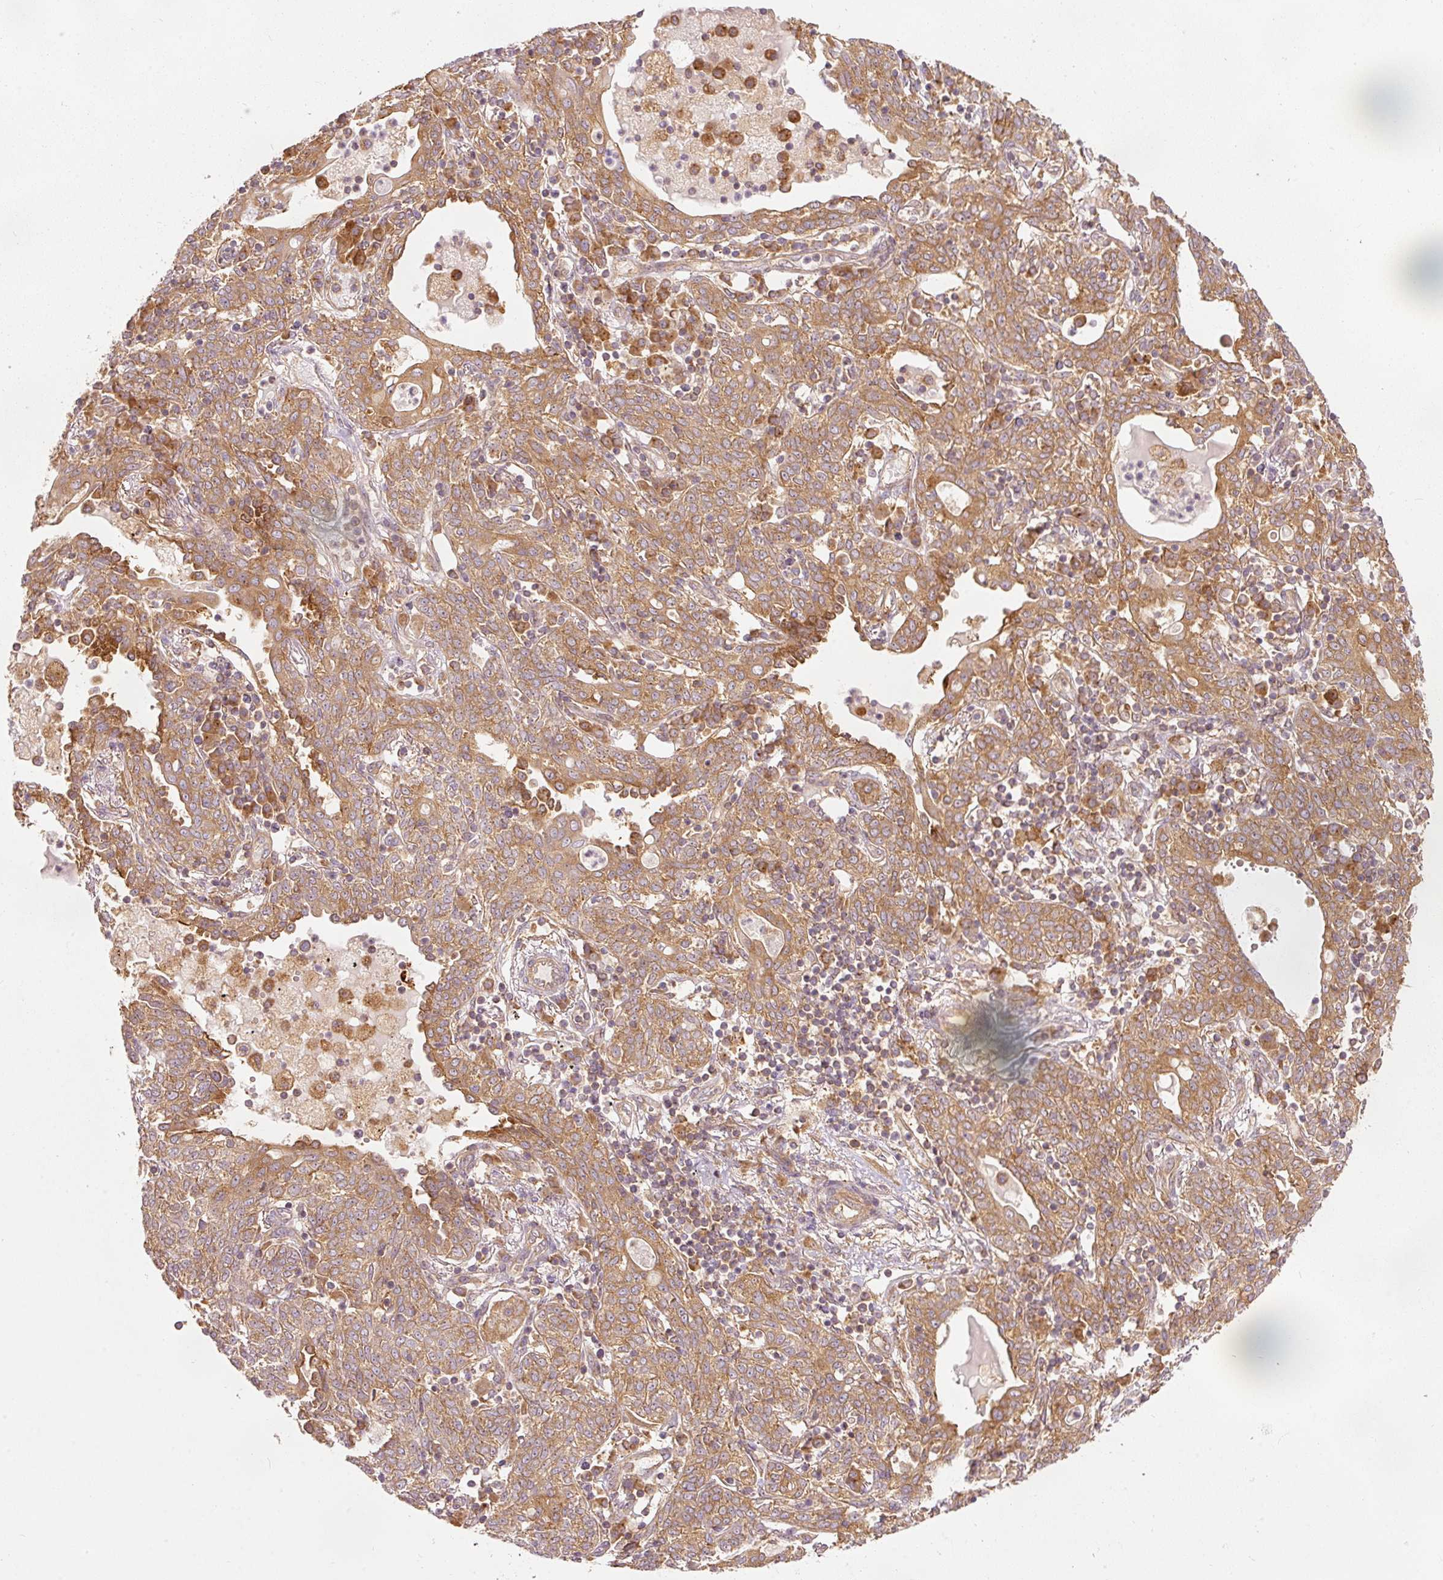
{"staining": {"intensity": "moderate", "quantity": ">75%", "location": "cytoplasmic/membranous"}, "tissue": "lung cancer", "cell_type": "Tumor cells", "image_type": "cancer", "snomed": [{"axis": "morphology", "description": "Squamous cell carcinoma, NOS"}, {"axis": "topography", "description": "Lung"}], "caption": "Immunohistochemical staining of human lung cancer reveals medium levels of moderate cytoplasmic/membranous staining in approximately >75% of tumor cells.", "gene": "EIF3B", "patient": {"sex": "female", "age": 70}}